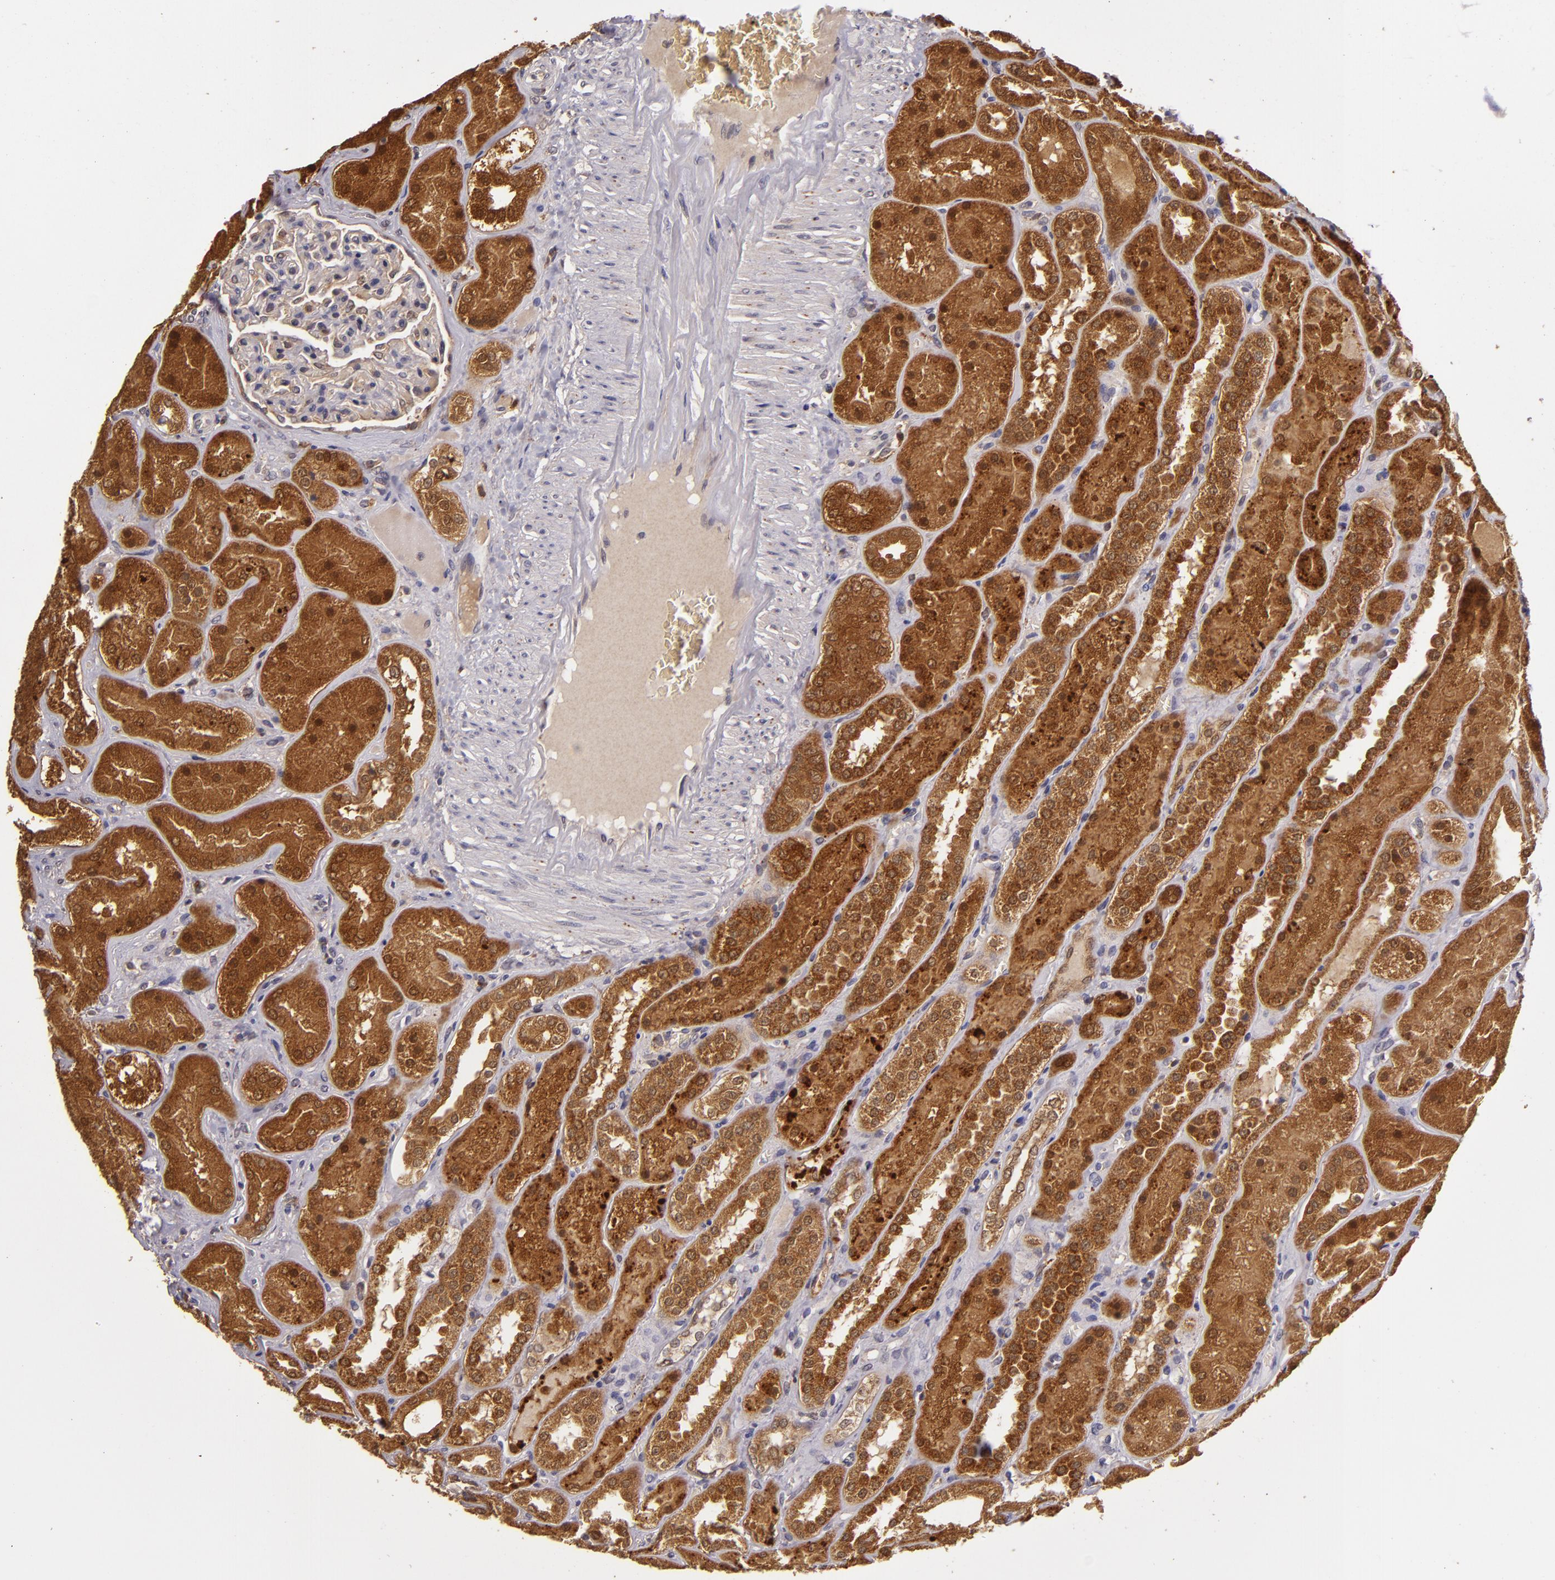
{"staining": {"intensity": "weak", "quantity": "<25%", "location": "cytoplasmic/membranous"}, "tissue": "kidney", "cell_type": "Cells in glomeruli", "image_type": "normal", "snomed": [{"axis": "morphology", "description": "Normal tissue, NOS"}, {"axis": "topography", "description": "Kidney"}], "caption": "Cells in glomeruli show no significant protein expression in benign kidney.", "gene": "FHIT", "patient": {"sex": "male", "age": 28}}